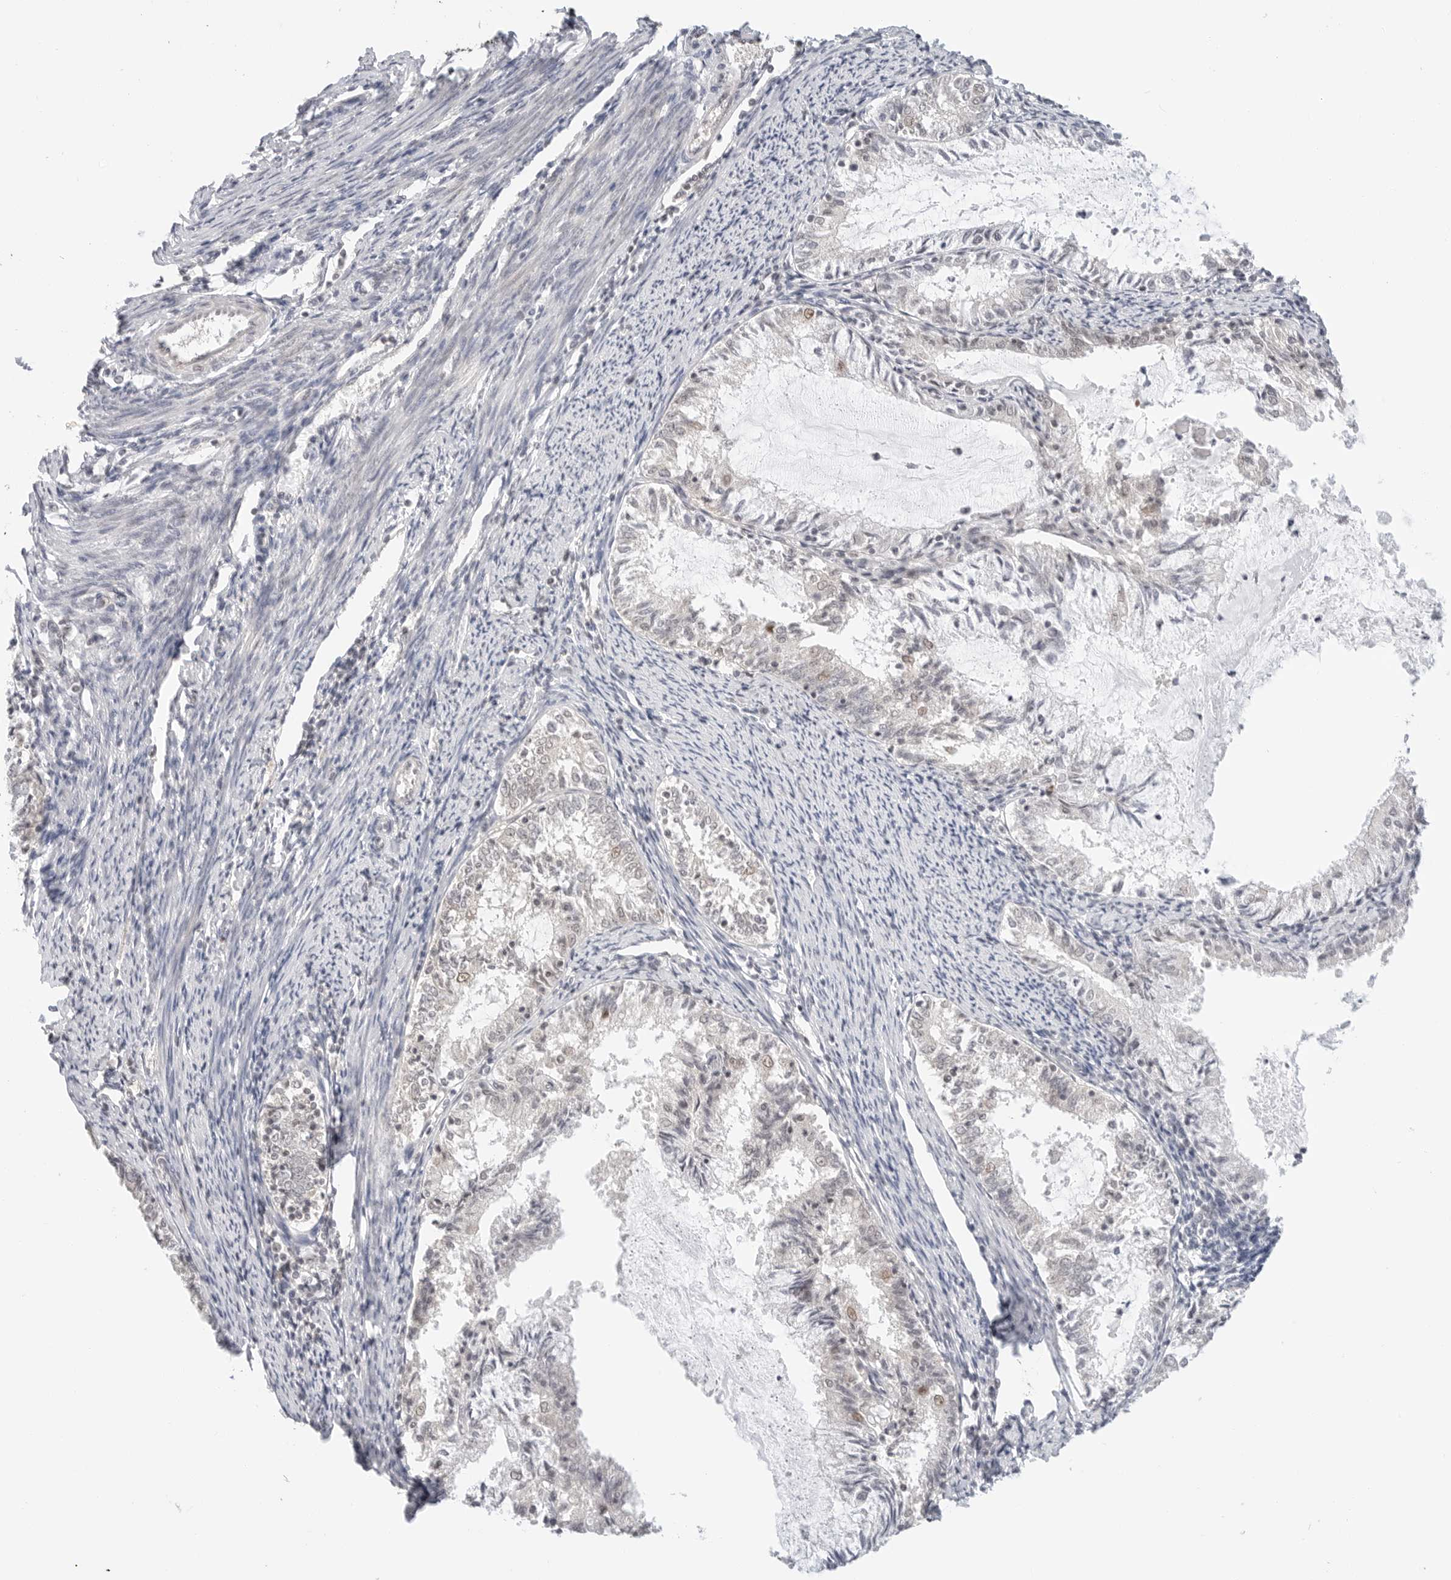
{"staining": {"intensity": "negative", "quantity": "none", "location": "none"}, "tissue": "endometrial cancer", "cell_type": "Tumor cells", "image_type": "cancer", "snomed": [{"axis": "morphology", "description": "Adenocarcinoma, NOS"}, {"axis": "topography", "description": "Endometrium"}], "caption": "A high-resolution histopathology image shows immunohistochemistry staining of endometrial cancer (adenocarcinoma), which demonstrates no significant expression in tumor cells.", "gene": "TSEN2", "patient": {"sex": "female", "age": 57}}